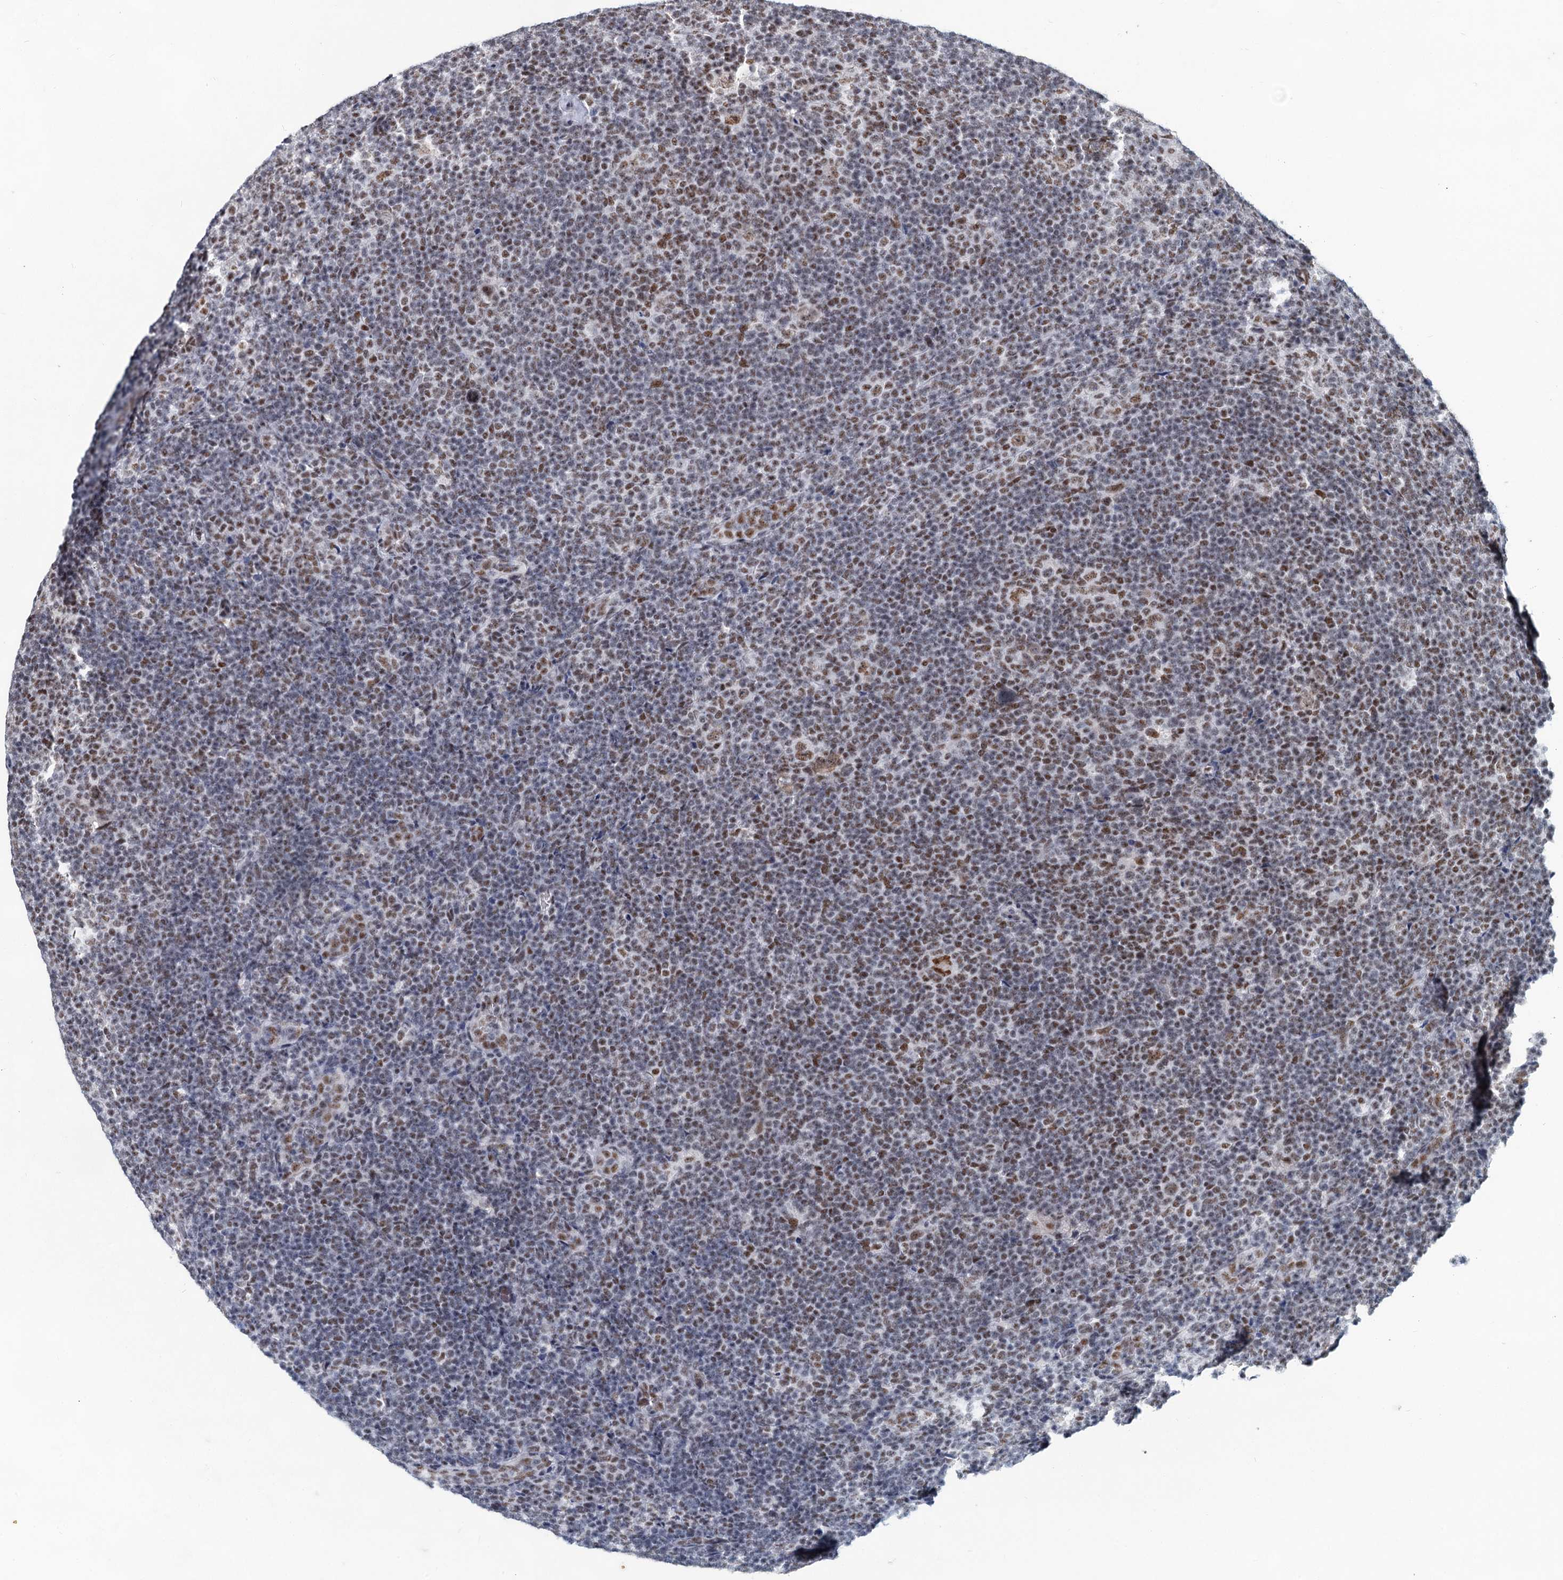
{"staining": {"intensity": "moderate", "quantity": ">75%", "location": "nuclear"}, "tissue": "lymphoma", "cell_type": "Tumor cells", "image_type": "cancer", "snomed": [{"axis": "morphology", "description": "Hodgkin's disease, NOS"}, {"axis": "topography", "description": "Lymph node"}], "caption": "Tumor cells exhibit medium levels of moderate nuclear staining in about >75% of cells in human Hodgkin's disease.", "gene": "METTL14", "patient": {"sex": "female", "age": 57}}